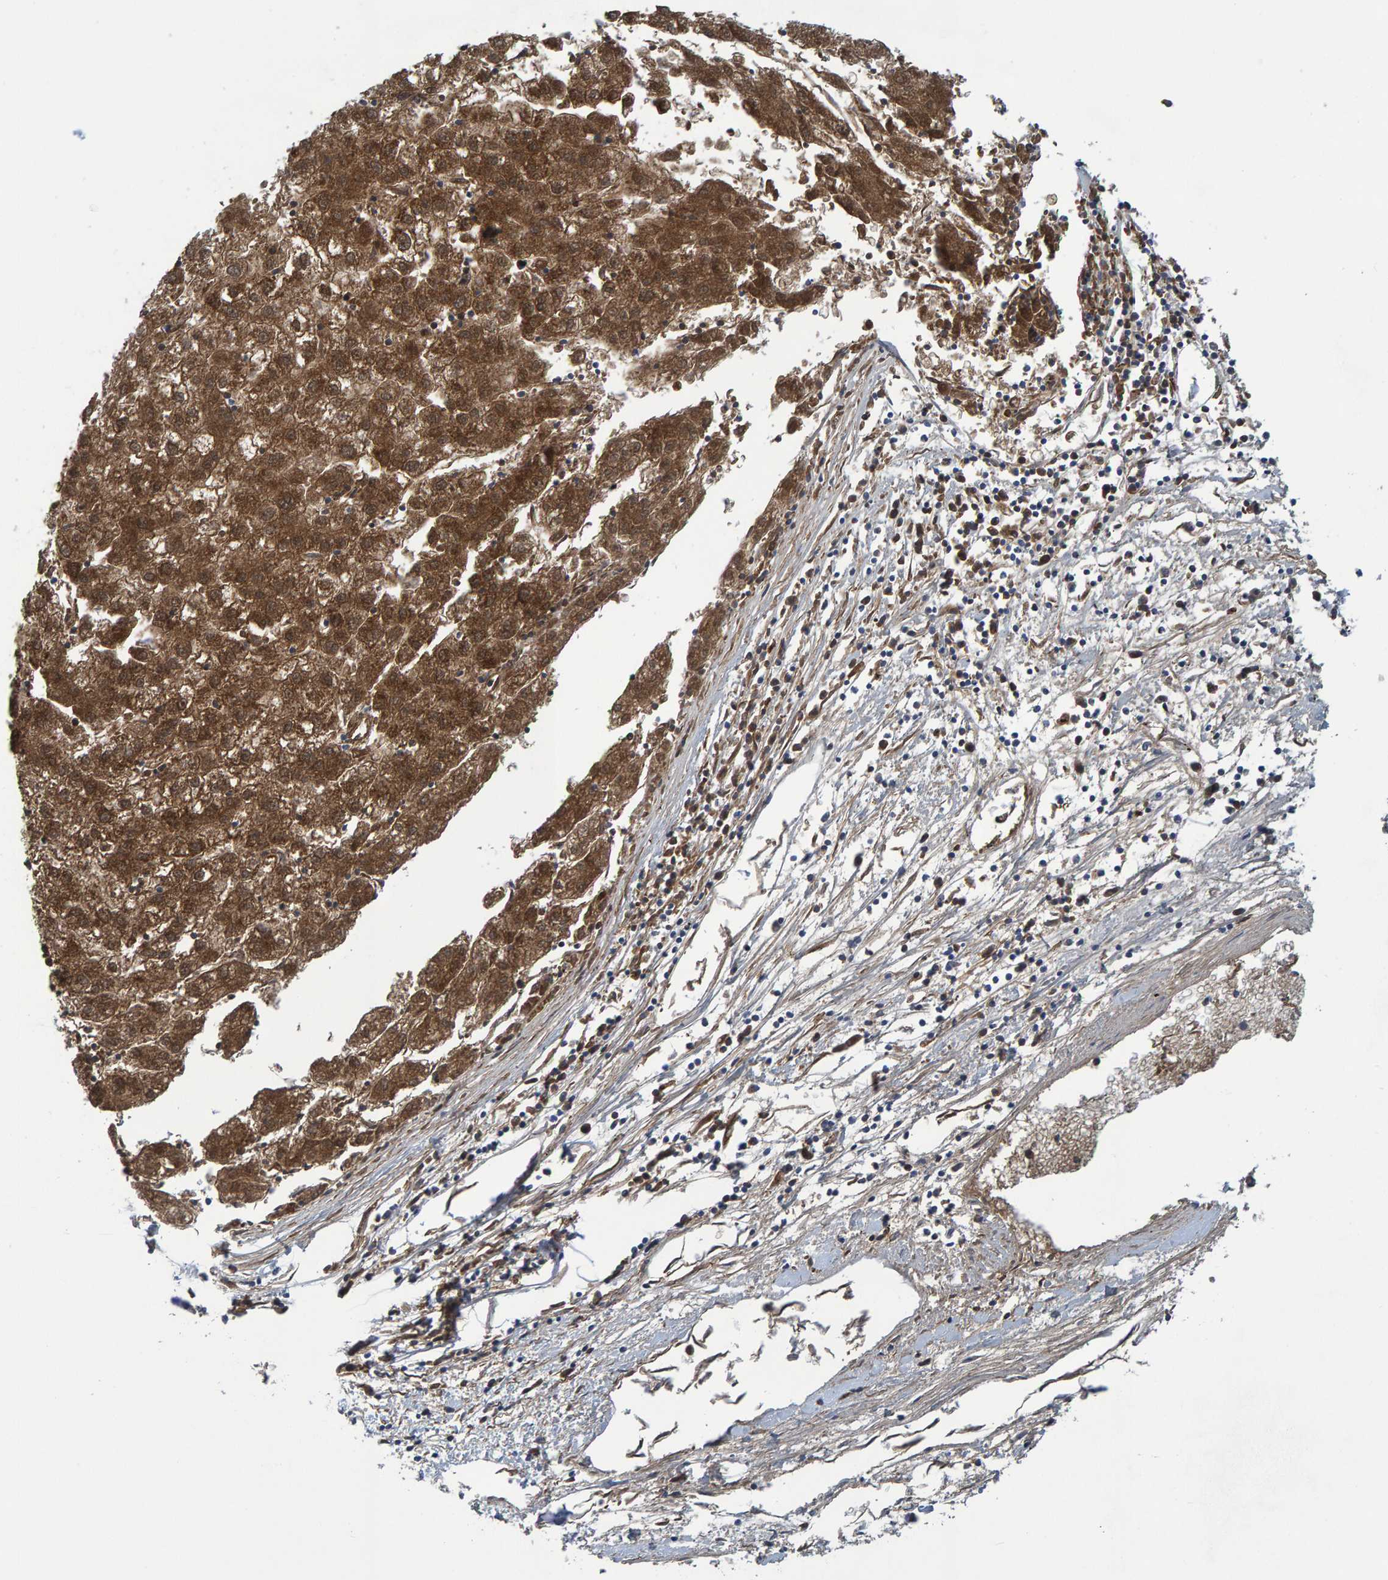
{"staining": {"intensity": "moderate", "quantity": ">75%", "location": "cytoplasmic/membranous,nuclear"}, "tissue": "liver cancer", "cell_type": "Tumor cells", "image_type": "cancer", "snomed": [{"axis": "morphology", "description": "Carcinoma, Hepatocellular, NOS"}, {"axis": "topography", "description": "Liver"}], "caption": "Immunohistochemistry (DAB (3,3'-diaminobenzidine)) staining of human liver cancer (hepatocellular carcinoma) exhibits moderate cytoplasmic/membranous and nuclear protein positivity in approximately >75% of tumor cells. The staining was performed using DAB (3,3'-diaminobenzidine), with brown indicating positive protein expression. Nuclei are stained blue with hematoxylin.", "gene": "MRPS7", "patient": {"sex": "male", "age": 72}}